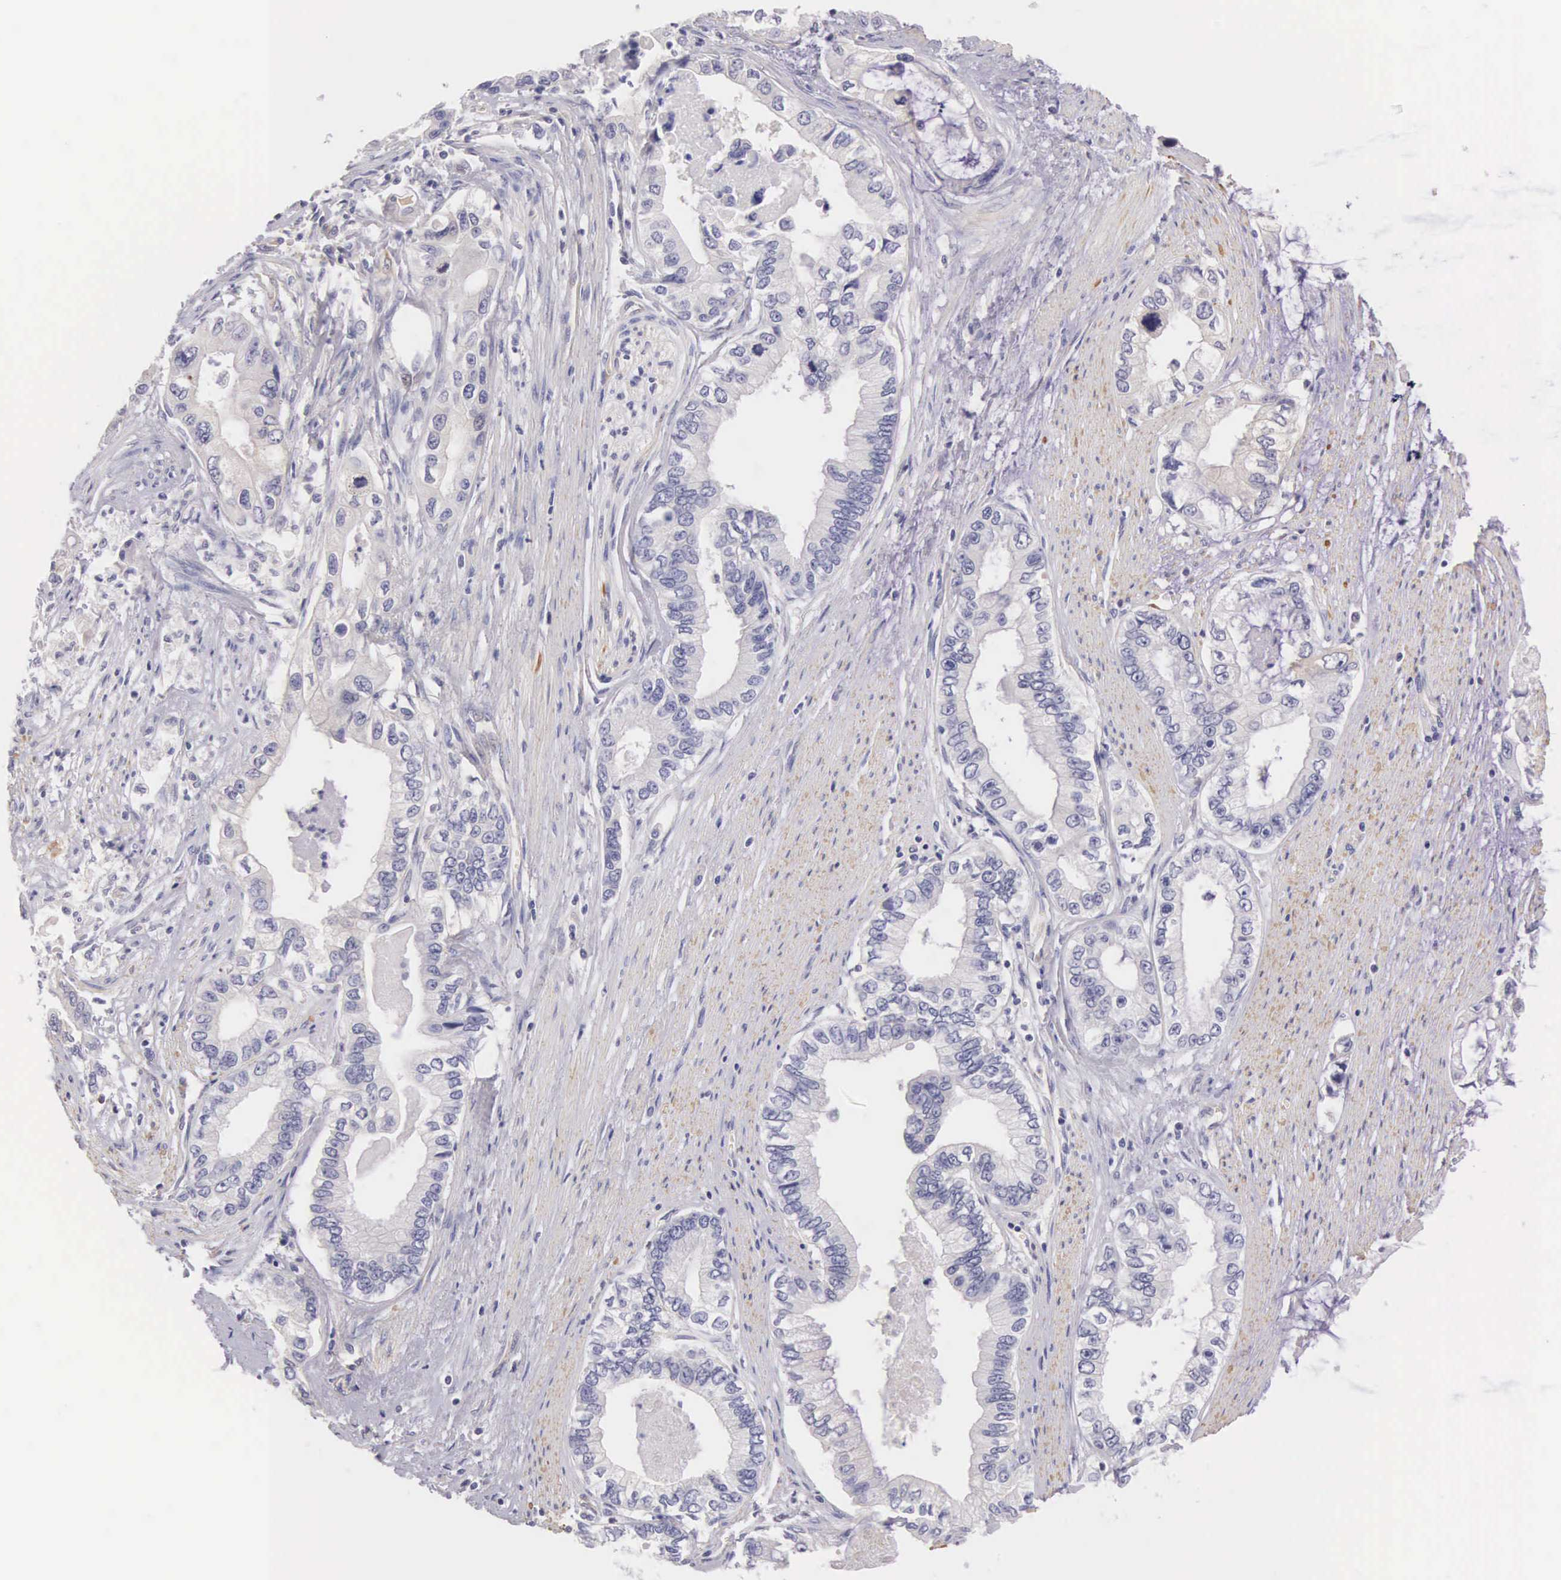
{"staining": {"intensity": "negative", "quantity": "none", "location": "none"}, "tissue": "pancreatic cancer", "cell_type": "Tumor cells", "image_type": "cancer", "snomed": [{"axis": "morphology", "description": "Adenocarcinoma, NOS"}, {"axis": "topography", "description": "Pancreas"}, {"axis": "topography", "description": "Stomach, upper"}], "caption": "Immunohistochemistry (IHC) histopathology image of neoplastic tissue: human pancreatic adenocarcinoma stained with DAB (3,3'-diaminobenzidine) demonstrates no significant protein staining in tumor cells.", "gene": "OSBPL3", "patient": {"sex": "male", "age": 77}}